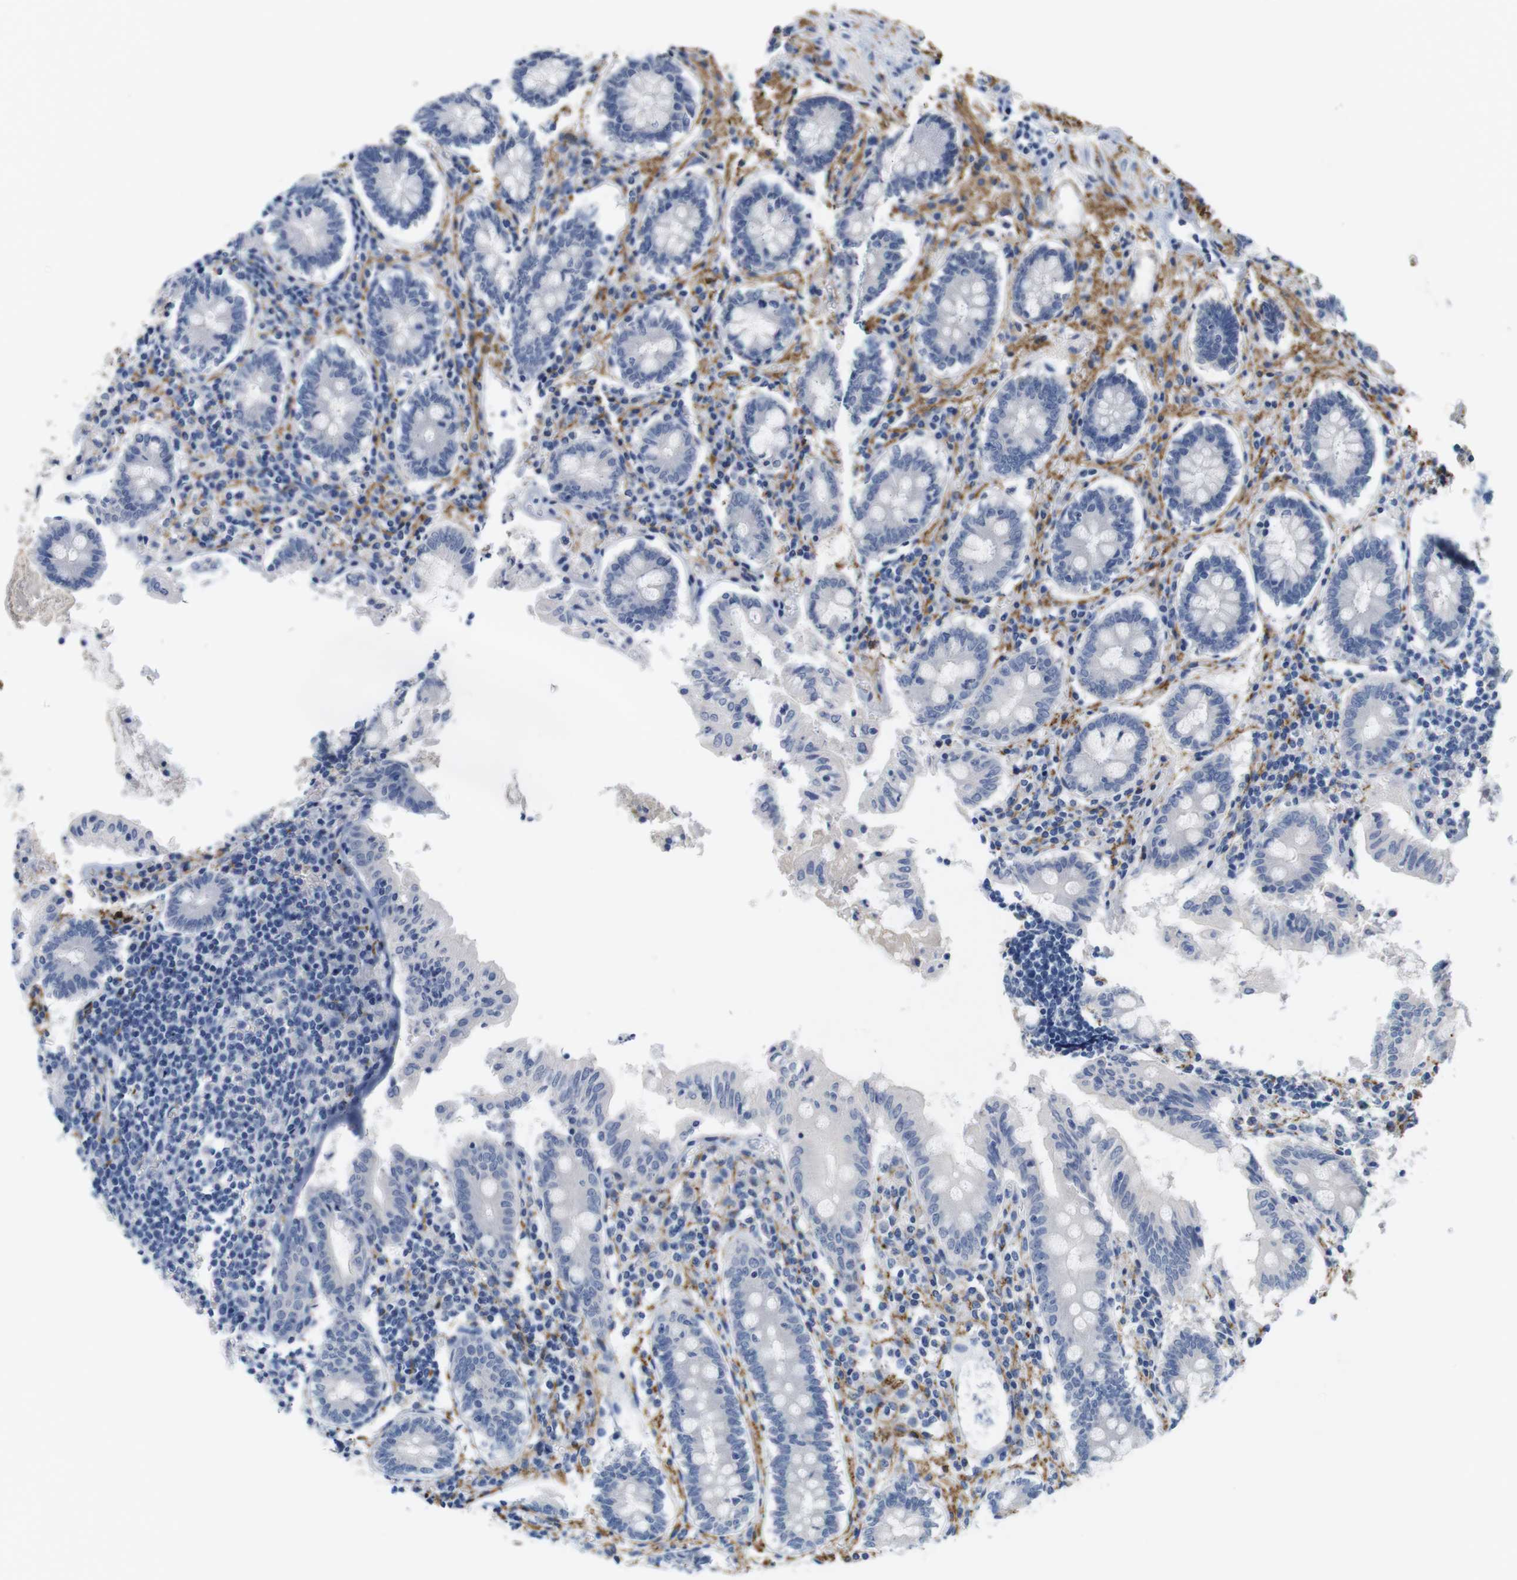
{"staining": {"intensity": "negative", "quantity": "none", "location": "none"}, "tissue": "appendix", "cell_type": "Glandular cells", "image_type": "normal", "snomed": [{"axis": "morphology", "description": "Normal tissue, NOS"}, {"axis": "topography", "description": "Appendix"}], "caption": "This is a photomicrograph of IHC staining of benign appendix, which shows no staining in glandular cells. Nuclei are stained in blue.", "gene": "MAP6", "patient": {"sex": "female", "age": 50}}